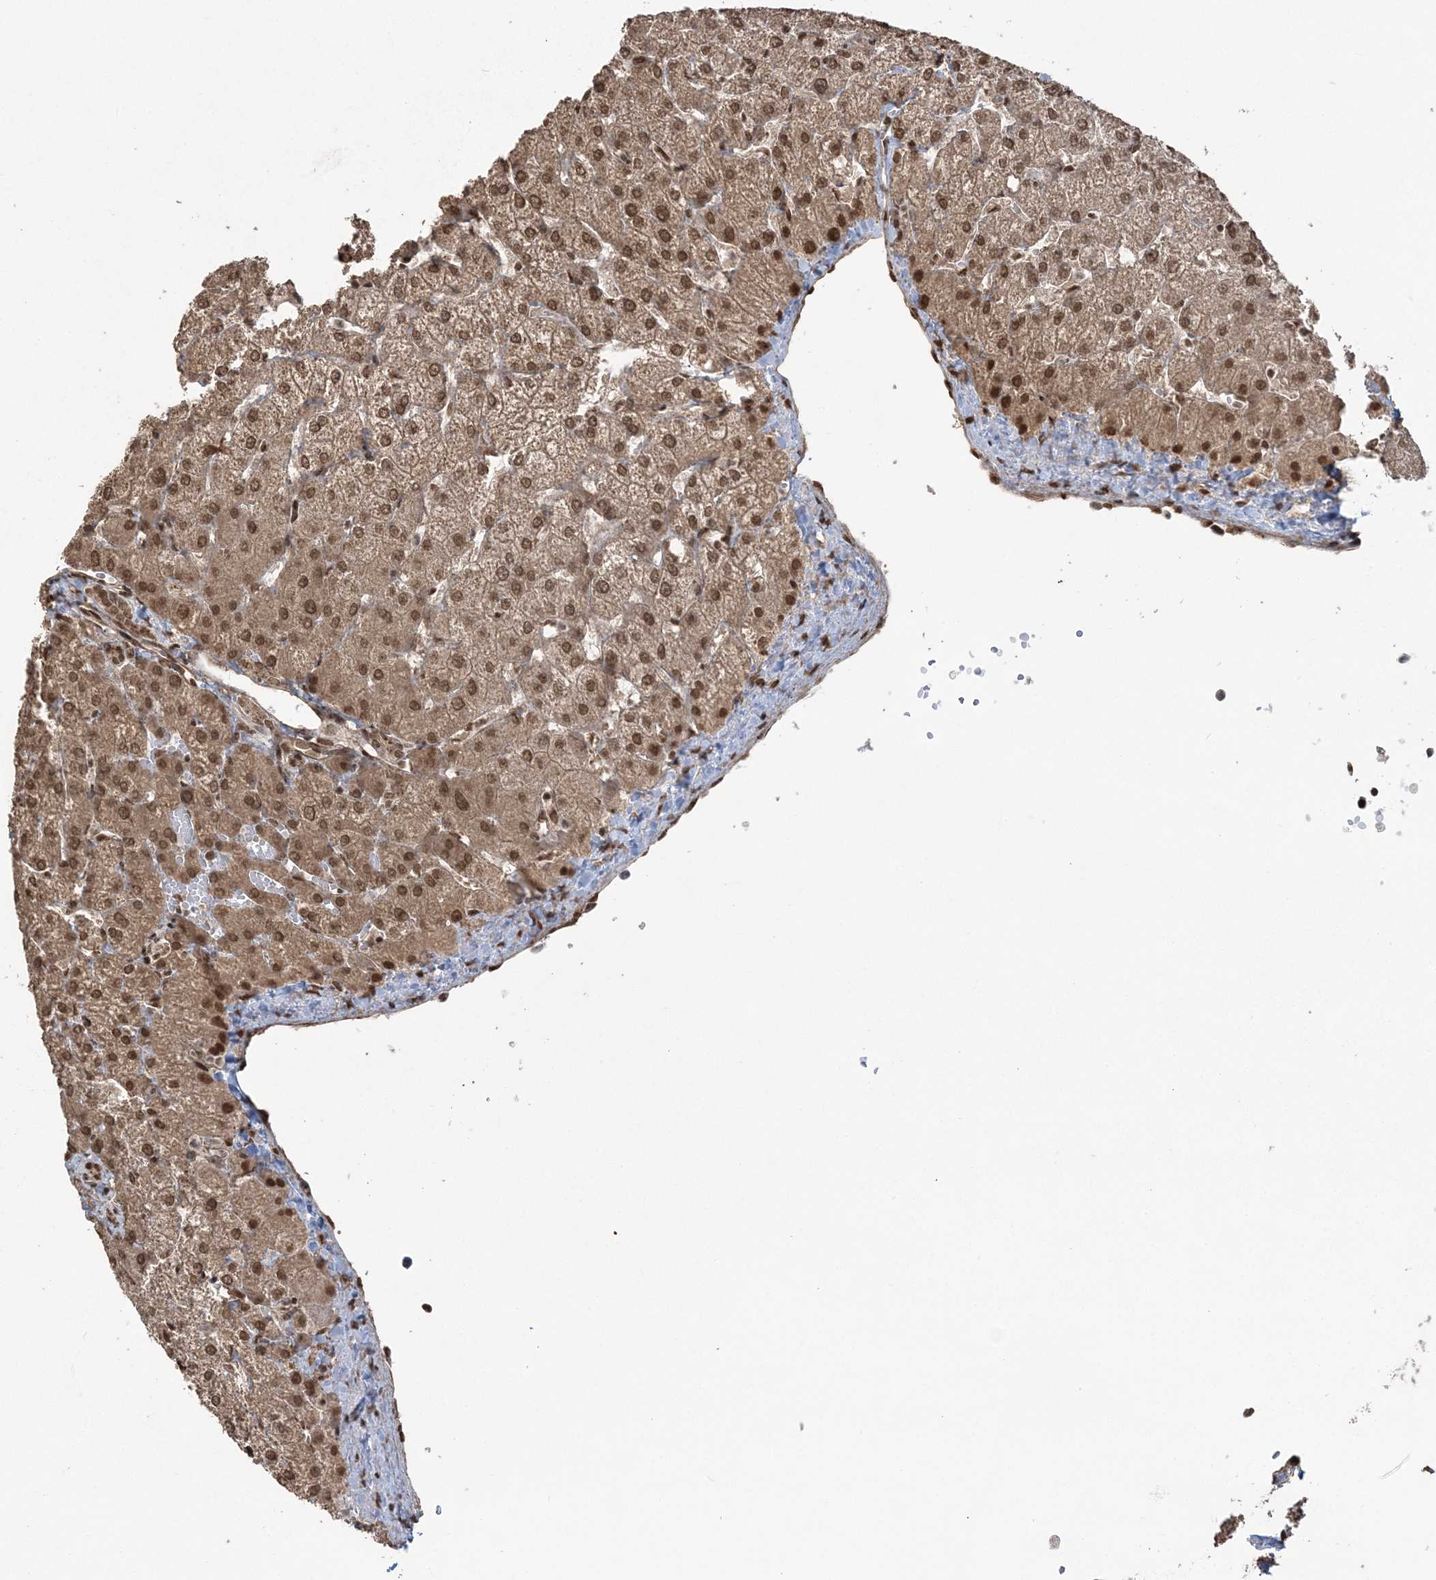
{"staining": {"intensity": "moderate", "quantity": ">75%", "location": "cytoplasmic/membranous,nuclear"}, "tissue": "liver", "cell_type": "Cholangiocytes", "image_type": "normal", "snomed": [{"axis": "morphology", "description": "Normal tissue, NOS"}, {"axis": "topography", "description": "Liver"}], "caption": "The image shows immunohistochemical staining of normal liver. There is moderate cytoplasmic/membranous,nuclear positivity is seen in approximately >75% of cholangiocytes.", "gene": "ZNF839", "patient": {"sex": "female", "age": 54}}